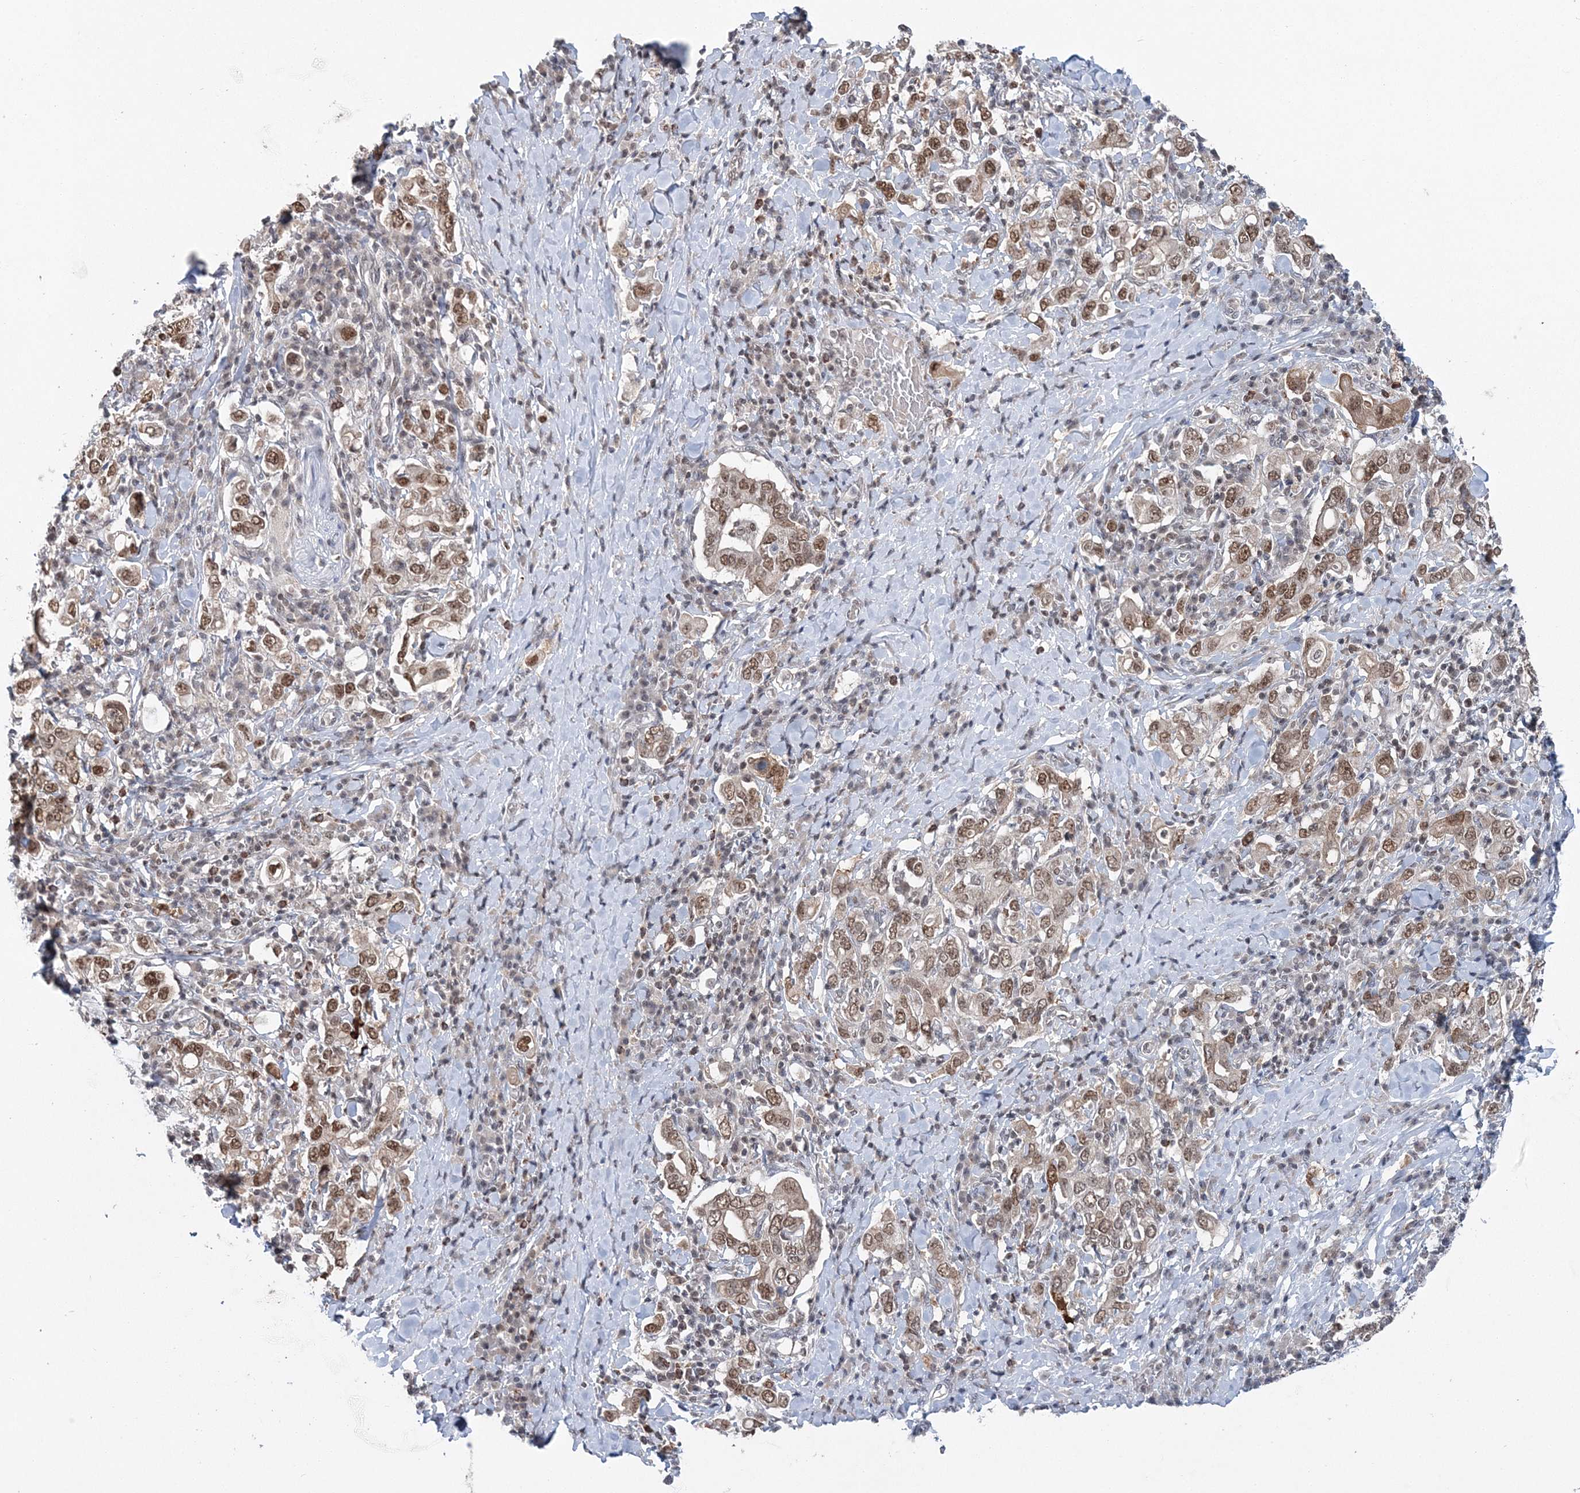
{"staining": {"intensity": "moderate", "quantity": ">75%", "location": "nuclear"}, "tissue": "stomach cancer", "cell_type": "Tumor cells", "image_type": "cancer", "snomed": [{"axis": "morphology", "description": "Adenocarcinoma, NOS"}, {"axis": "topography", "description": "Stomach, upper"}], "caption": "This is an image of IHC staining of stomach cancer, which shows moderate expression in the nuclear of tumor cells.", "gene": "PDS5A", "patient": {"sex": "male", "age": 62}}